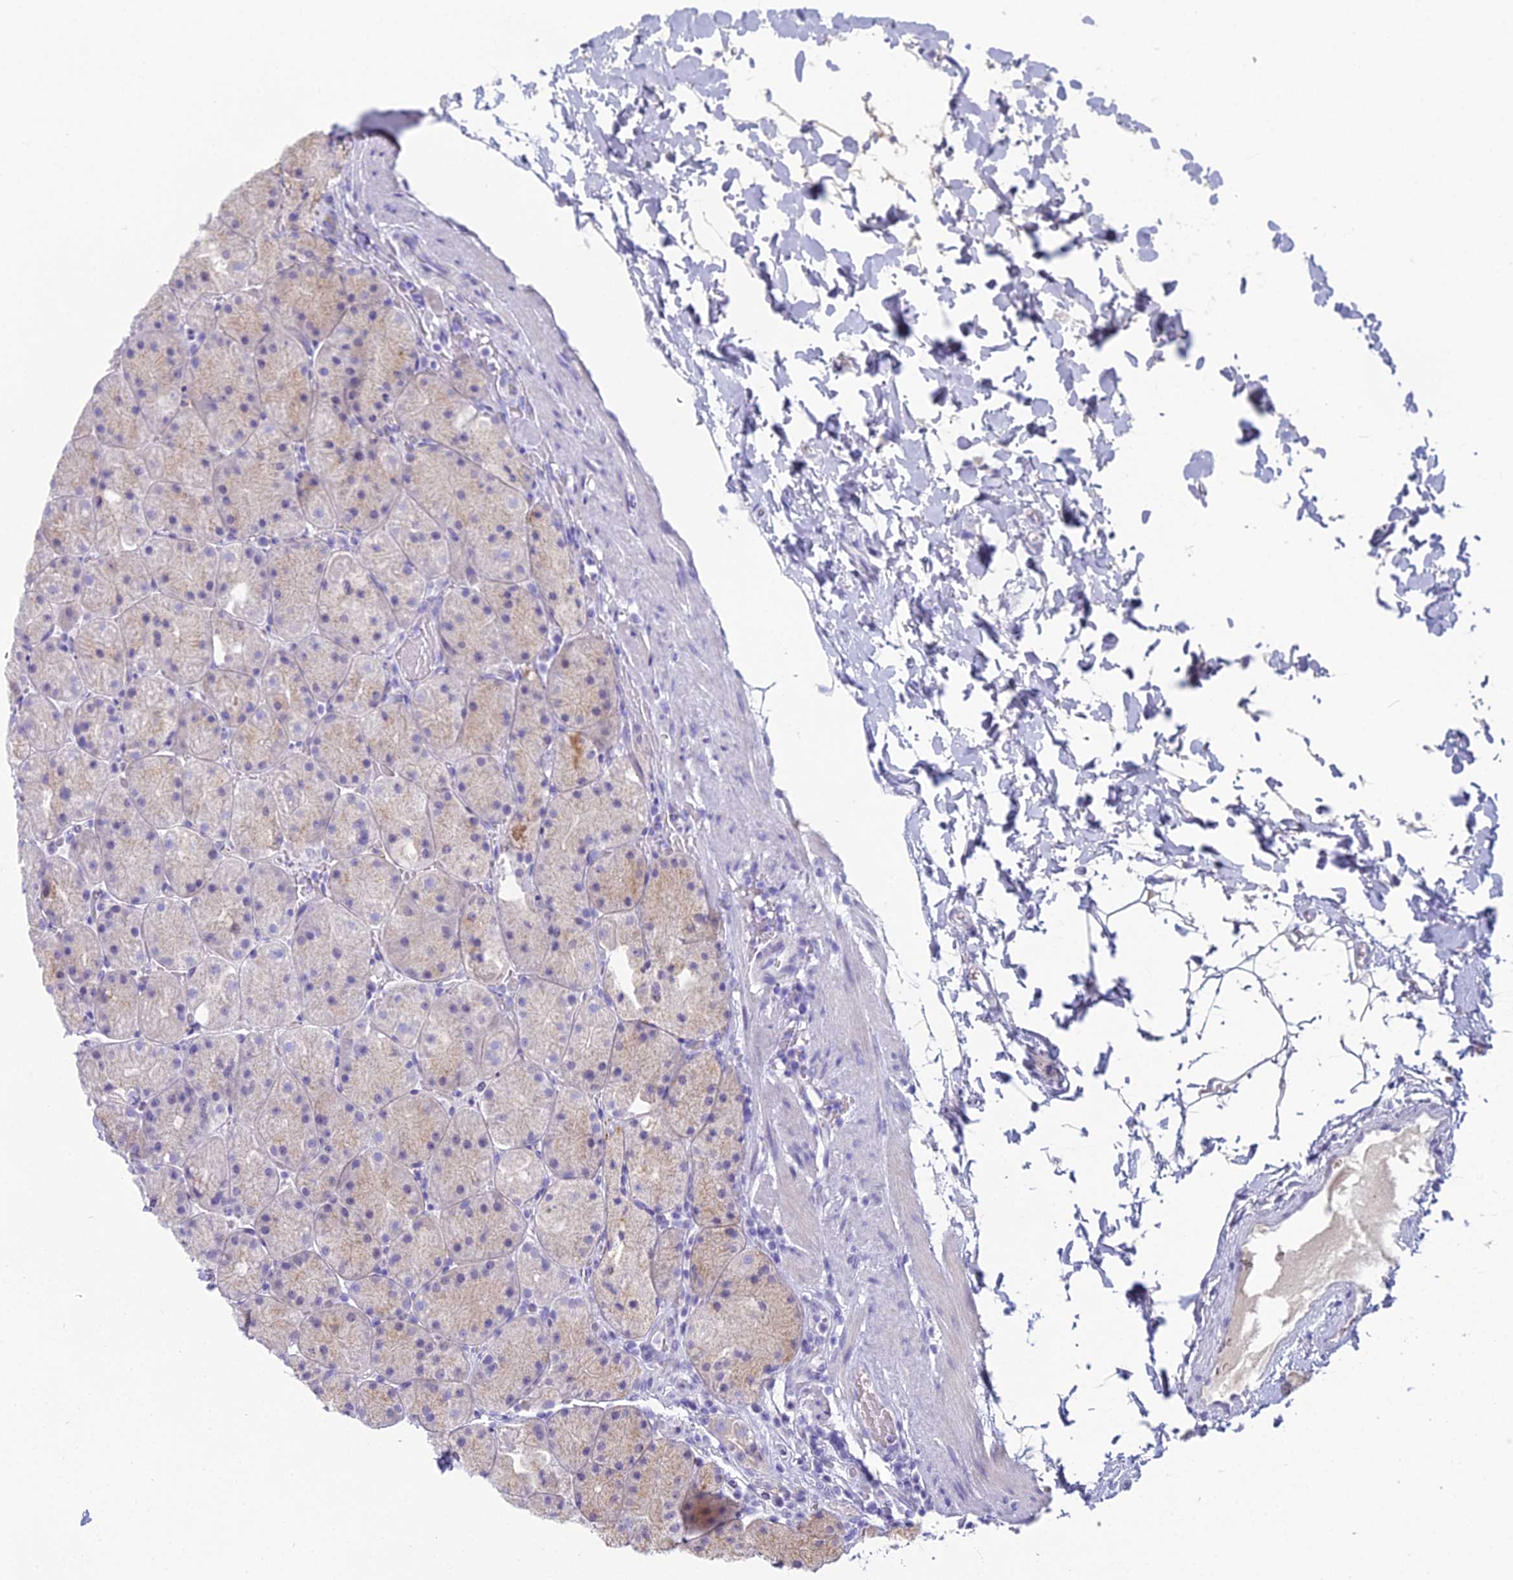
{"staining": {"intensity": "moderate", "quantity": "<25%", "location": "cytoplasmic/membranous"}, "tissue": "stomach", "cell_type": "Glandular cells", "image_type": "normal", "snomed": [{"axis": "morphology", "description": "Normal tissue, NOS"}, {"axis": "topography", "description": "Stomach, upper"}, {"axis": "topography", "description": "Stomach, lower"}], "caption": "A photomicrograph showing moderate cytoplasmic/membranous positivity in about <25% of glandular cells in unremarkable stomach, as visualized by brown immunohistochemical staining.", "gene": "UNC80", "patient": {"sex": "male", "age": 67}}